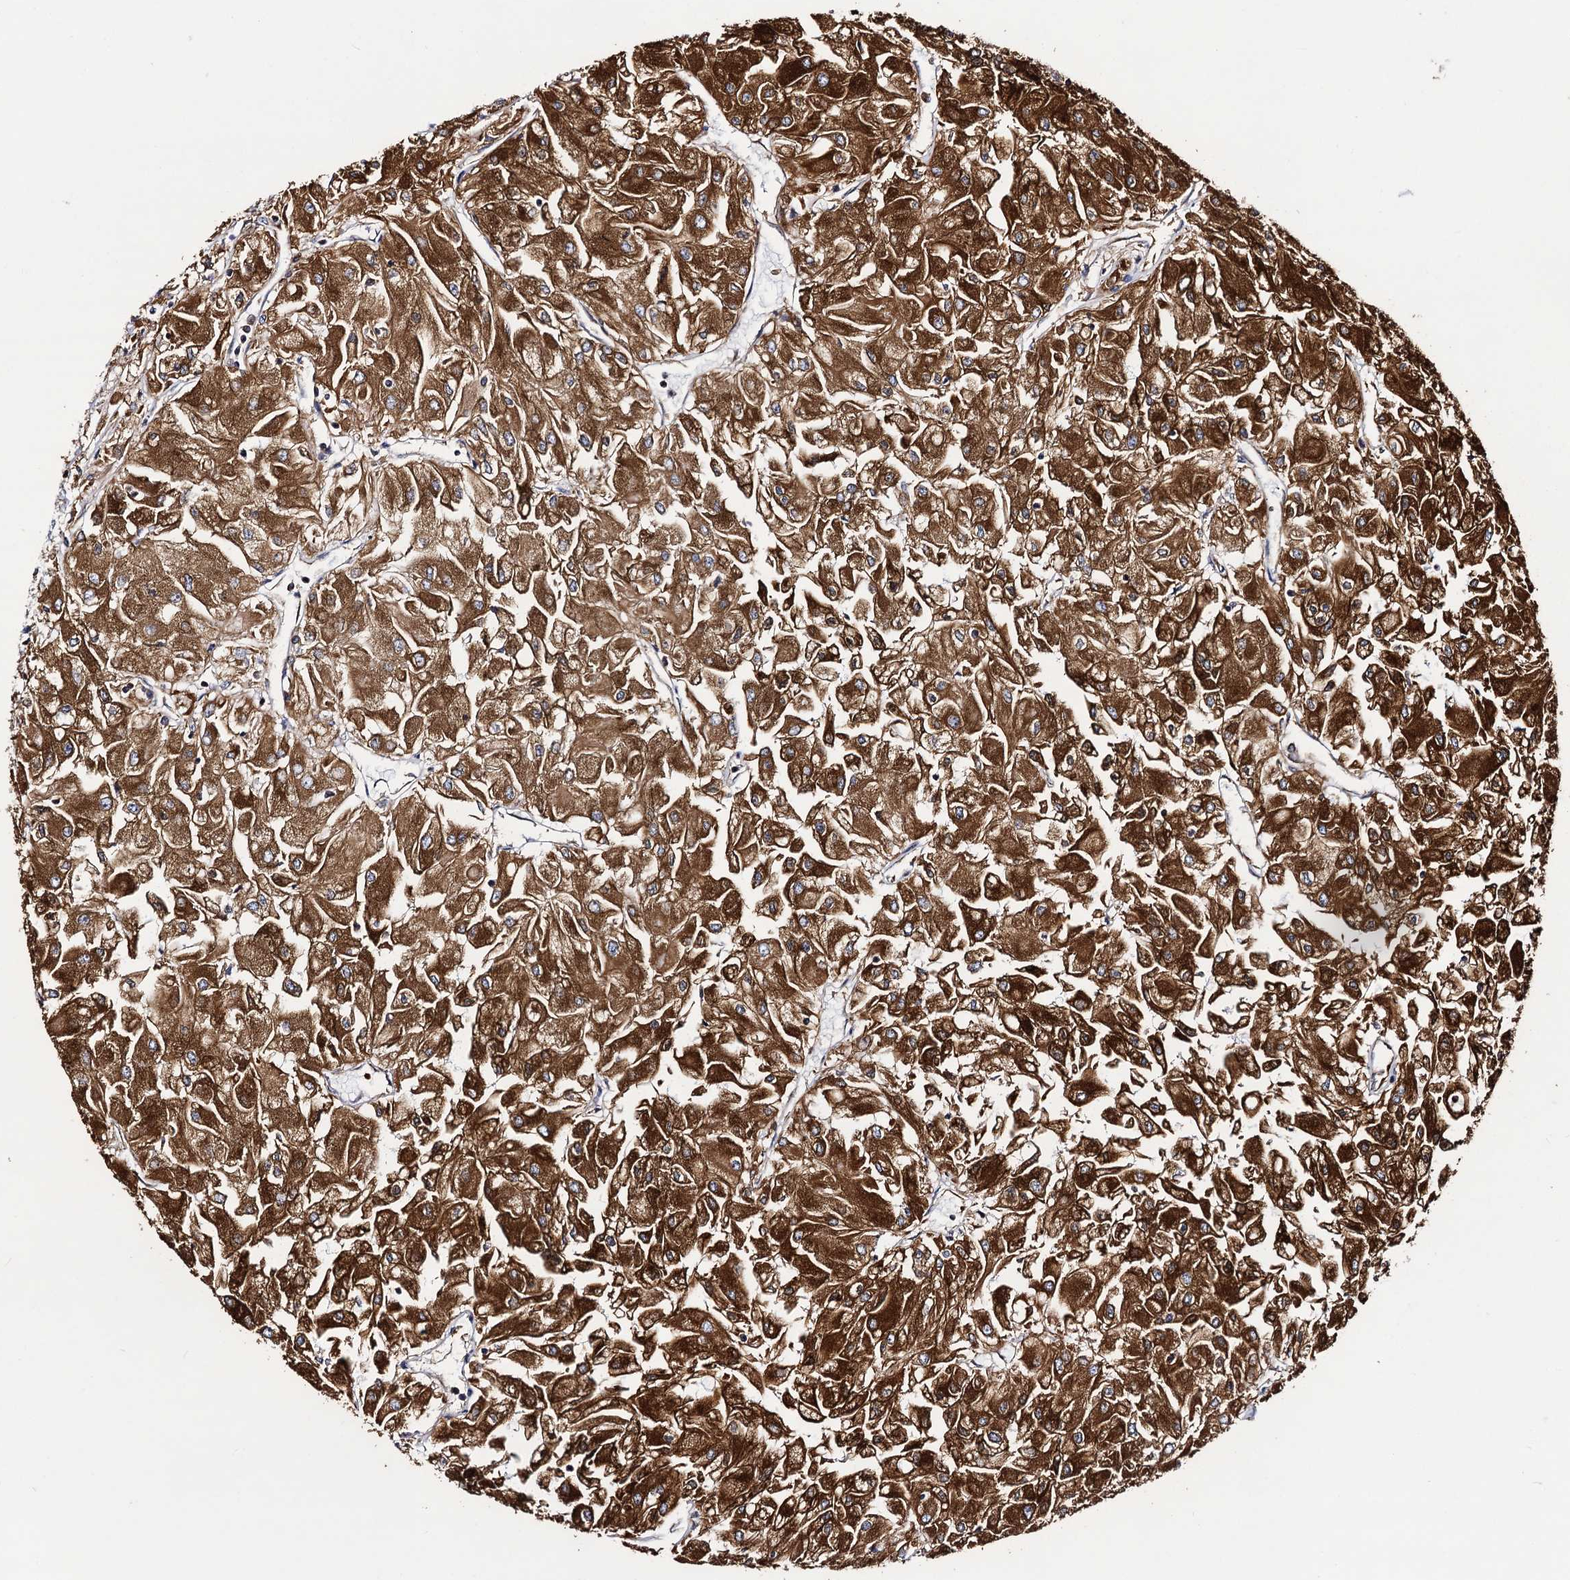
{"staining": {"intensity": "strong", "quantity": ">75%", "location": "cytoplasmic/membranous"}, "tissue": "renal cancer", "cell_type": "Tumor cells", "image_type": "cancer", "snomed": [{"axis": "morphology", "description": "Adenocarcinoma, NOS"}, {"axis": "topography", "description": "Kidney"}], "caption": "The micrograph demonstrates immunohistochemical staining of renal adenocarcinoma. There is strong cytoplasmic/membranous staining is seen in approximately >75% of tumor cells.", "gene": "DYDC1", "patient": {"sex": "male", "age": 80}}